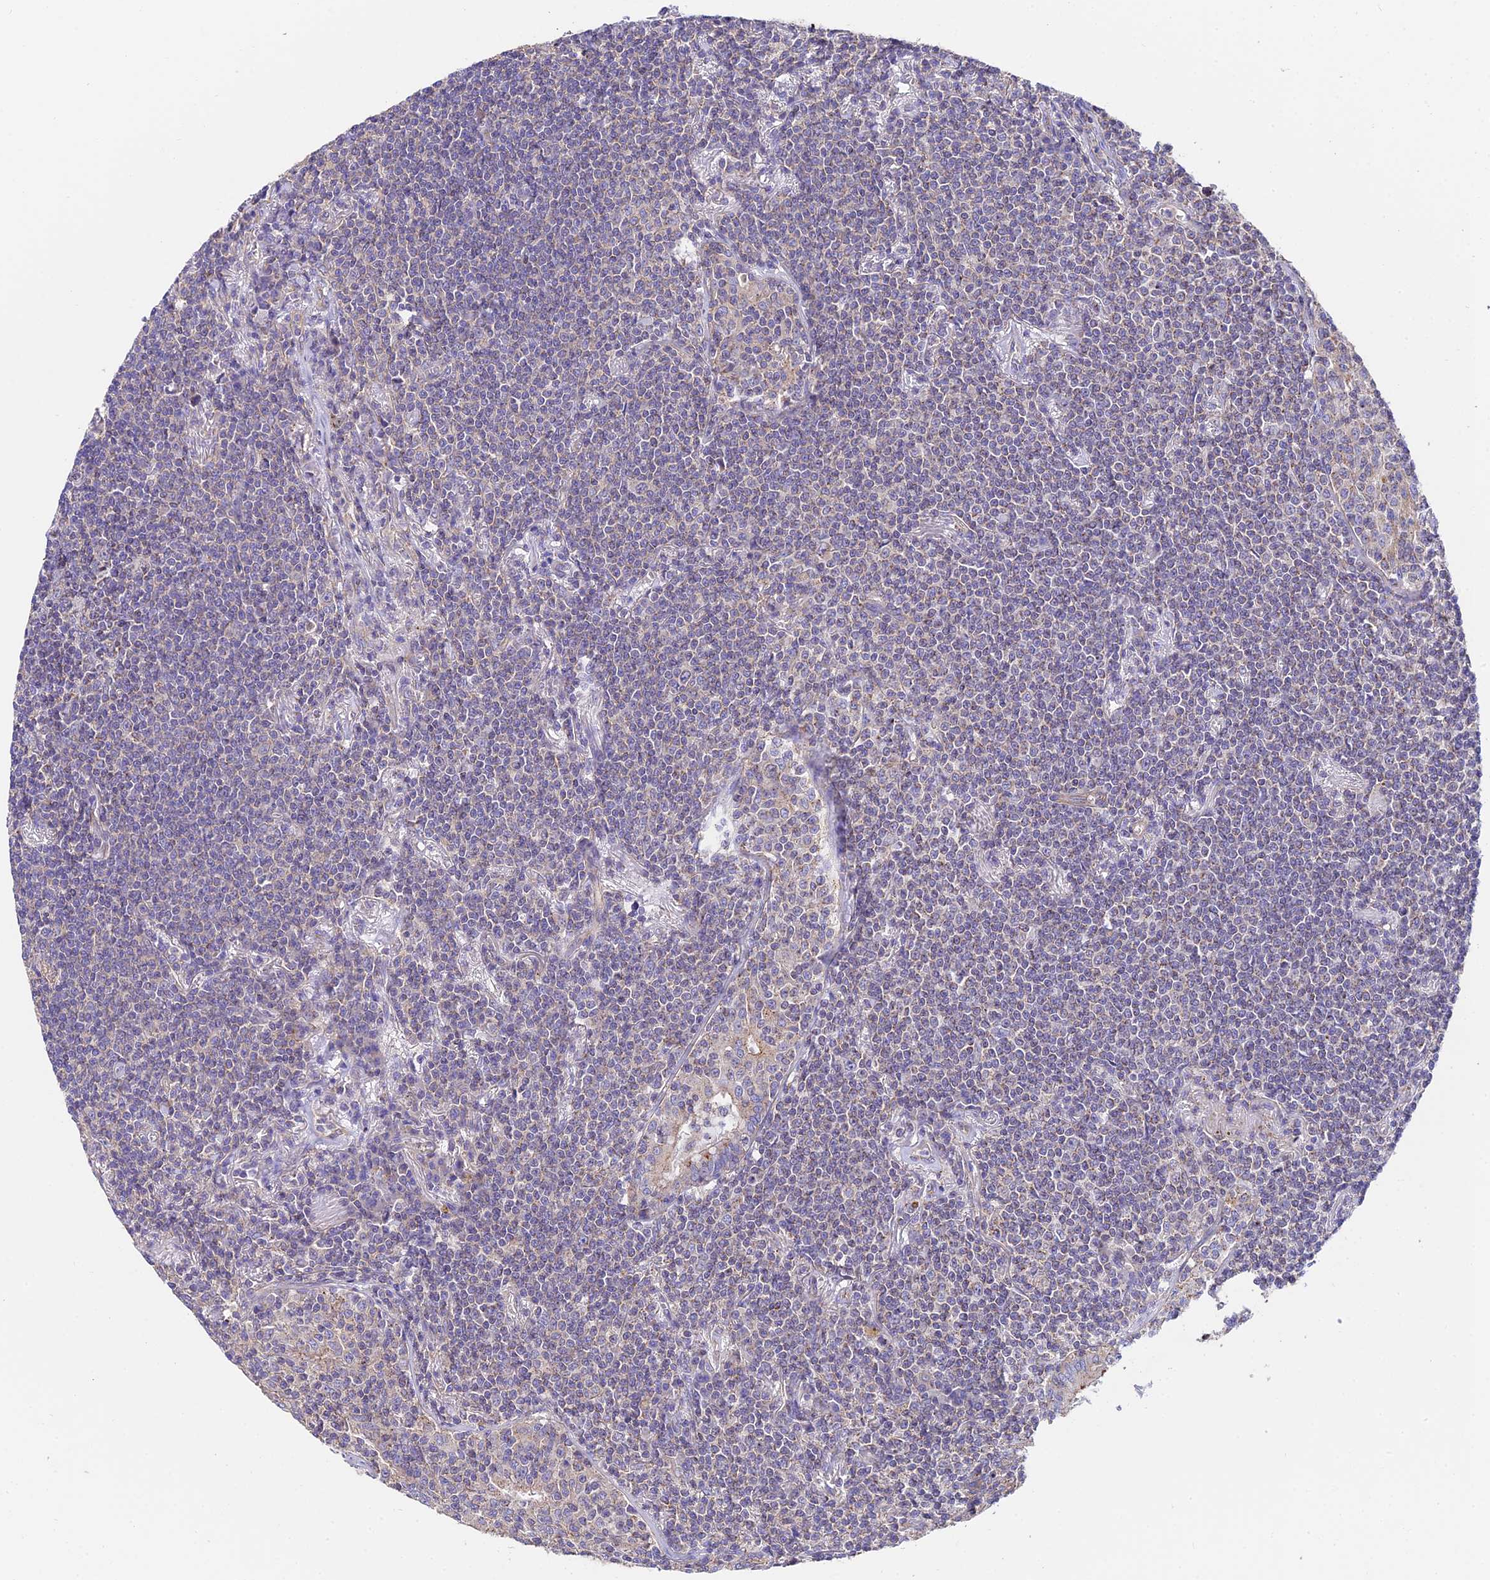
{"staining": {"intensity": "negative", "quantity": "none", "location": "none"}, "tissue": "lymphoma", "cell_type": "Tumor cells", "image_type": "cancer", "snomed": [{"axis": "morphology", "description": "Malignant lymphoma, non-Hodgkin's type, Low grade"}, {"axis": "topography", "description": "Lung"}], "caption": "The image shows no significant expression in tumor cells of lymphoma. (Stains: DAB (3,3'-diaminobenzidine) immunohistochemistry with hematoxylin counter stain, Microscopy: brightfield microscopy at high magnification).", "gene": "QRFP", "patient": {"sex": "female", "age": 71}}